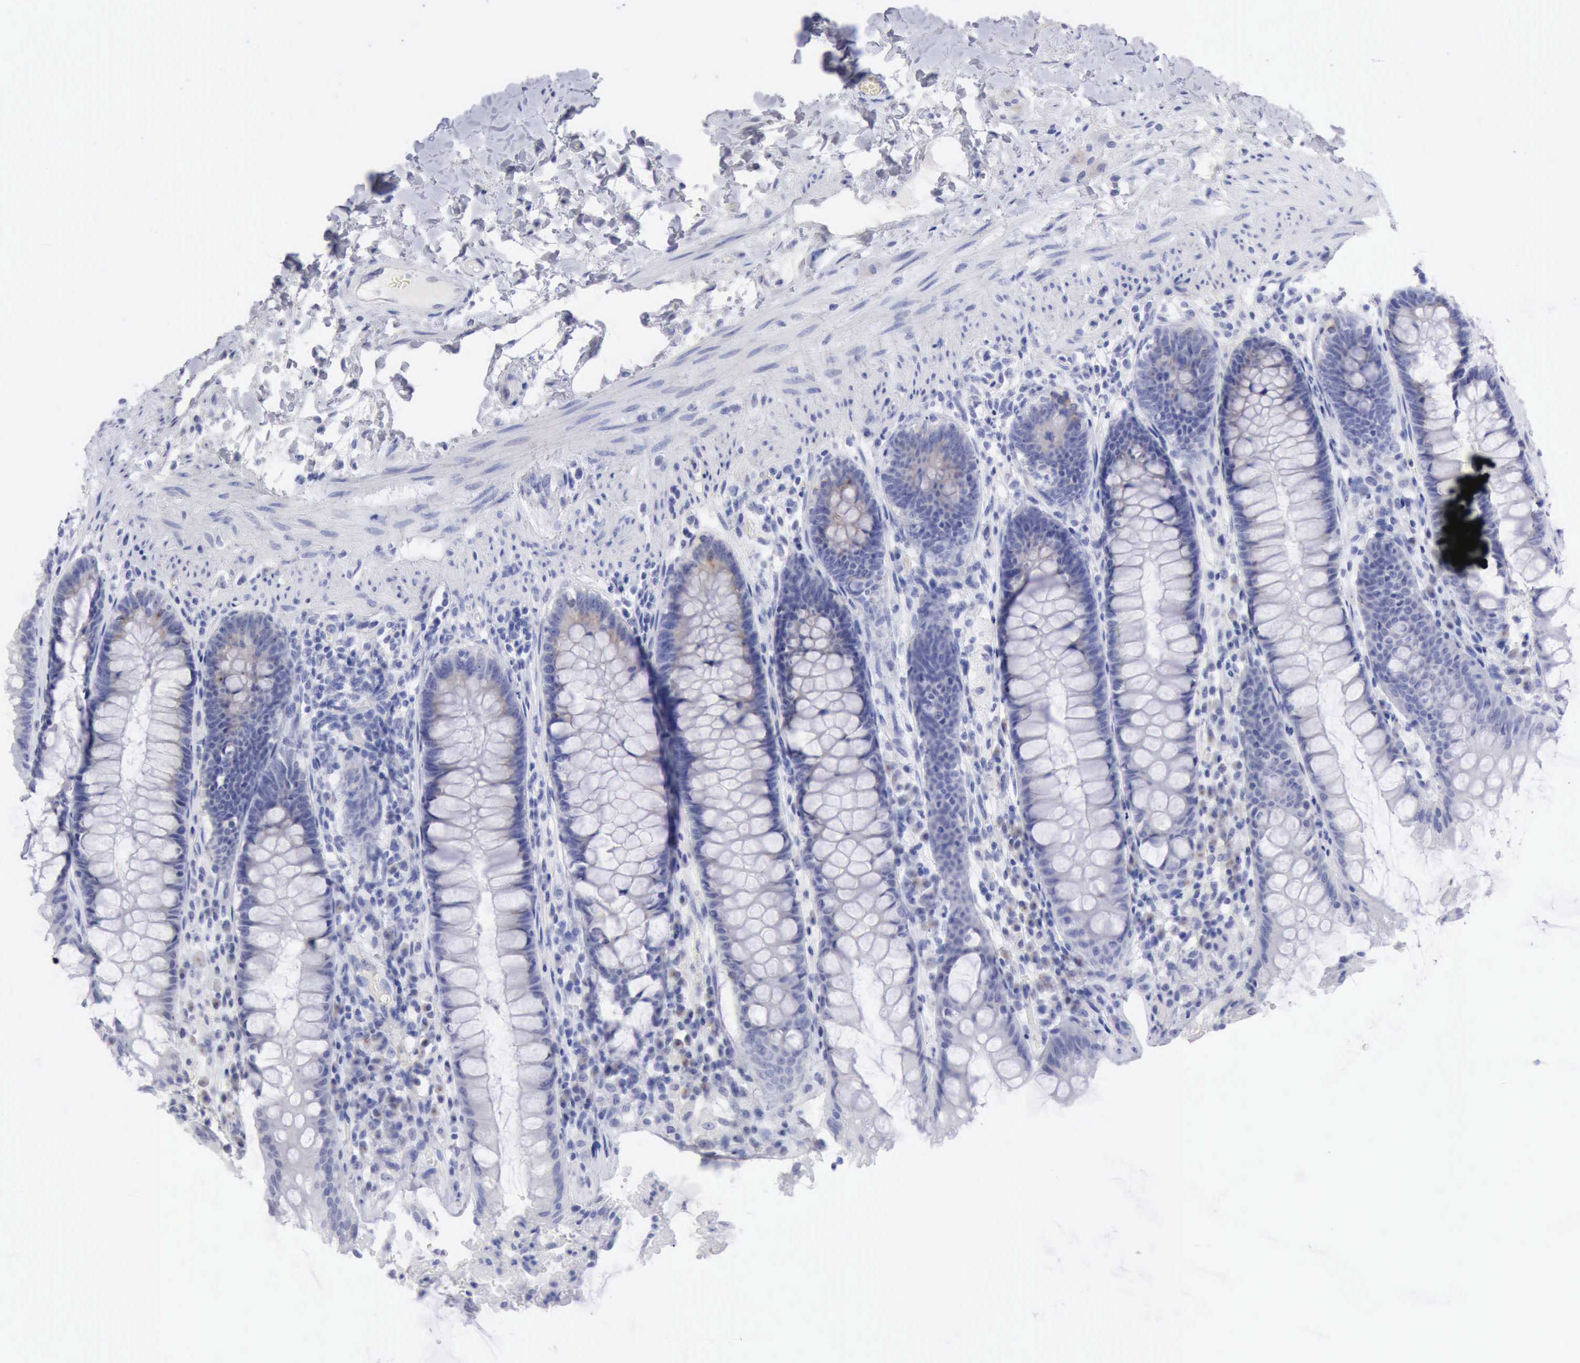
{"staining": {"intensity": "weak", "quantity": "<25%", "location": "cytoplasmic/membranous"}, "tissue": "rectum", "cell_type": "Glandular cells", "image_type": "normal", "snomed": [{"axis": "morphology", "description": "Normal tissue, NOS"}, {"axis": "topography", "description": "Rectum"}], "caption": "This image is of normal rectum stained with immunohistochemistry to label a protein in brown with the nuclei are counter-stained blue. There is no expression in glandular cells.", "gene": "ANGEL1", "patient": {"sex": "female", "age": 46}}